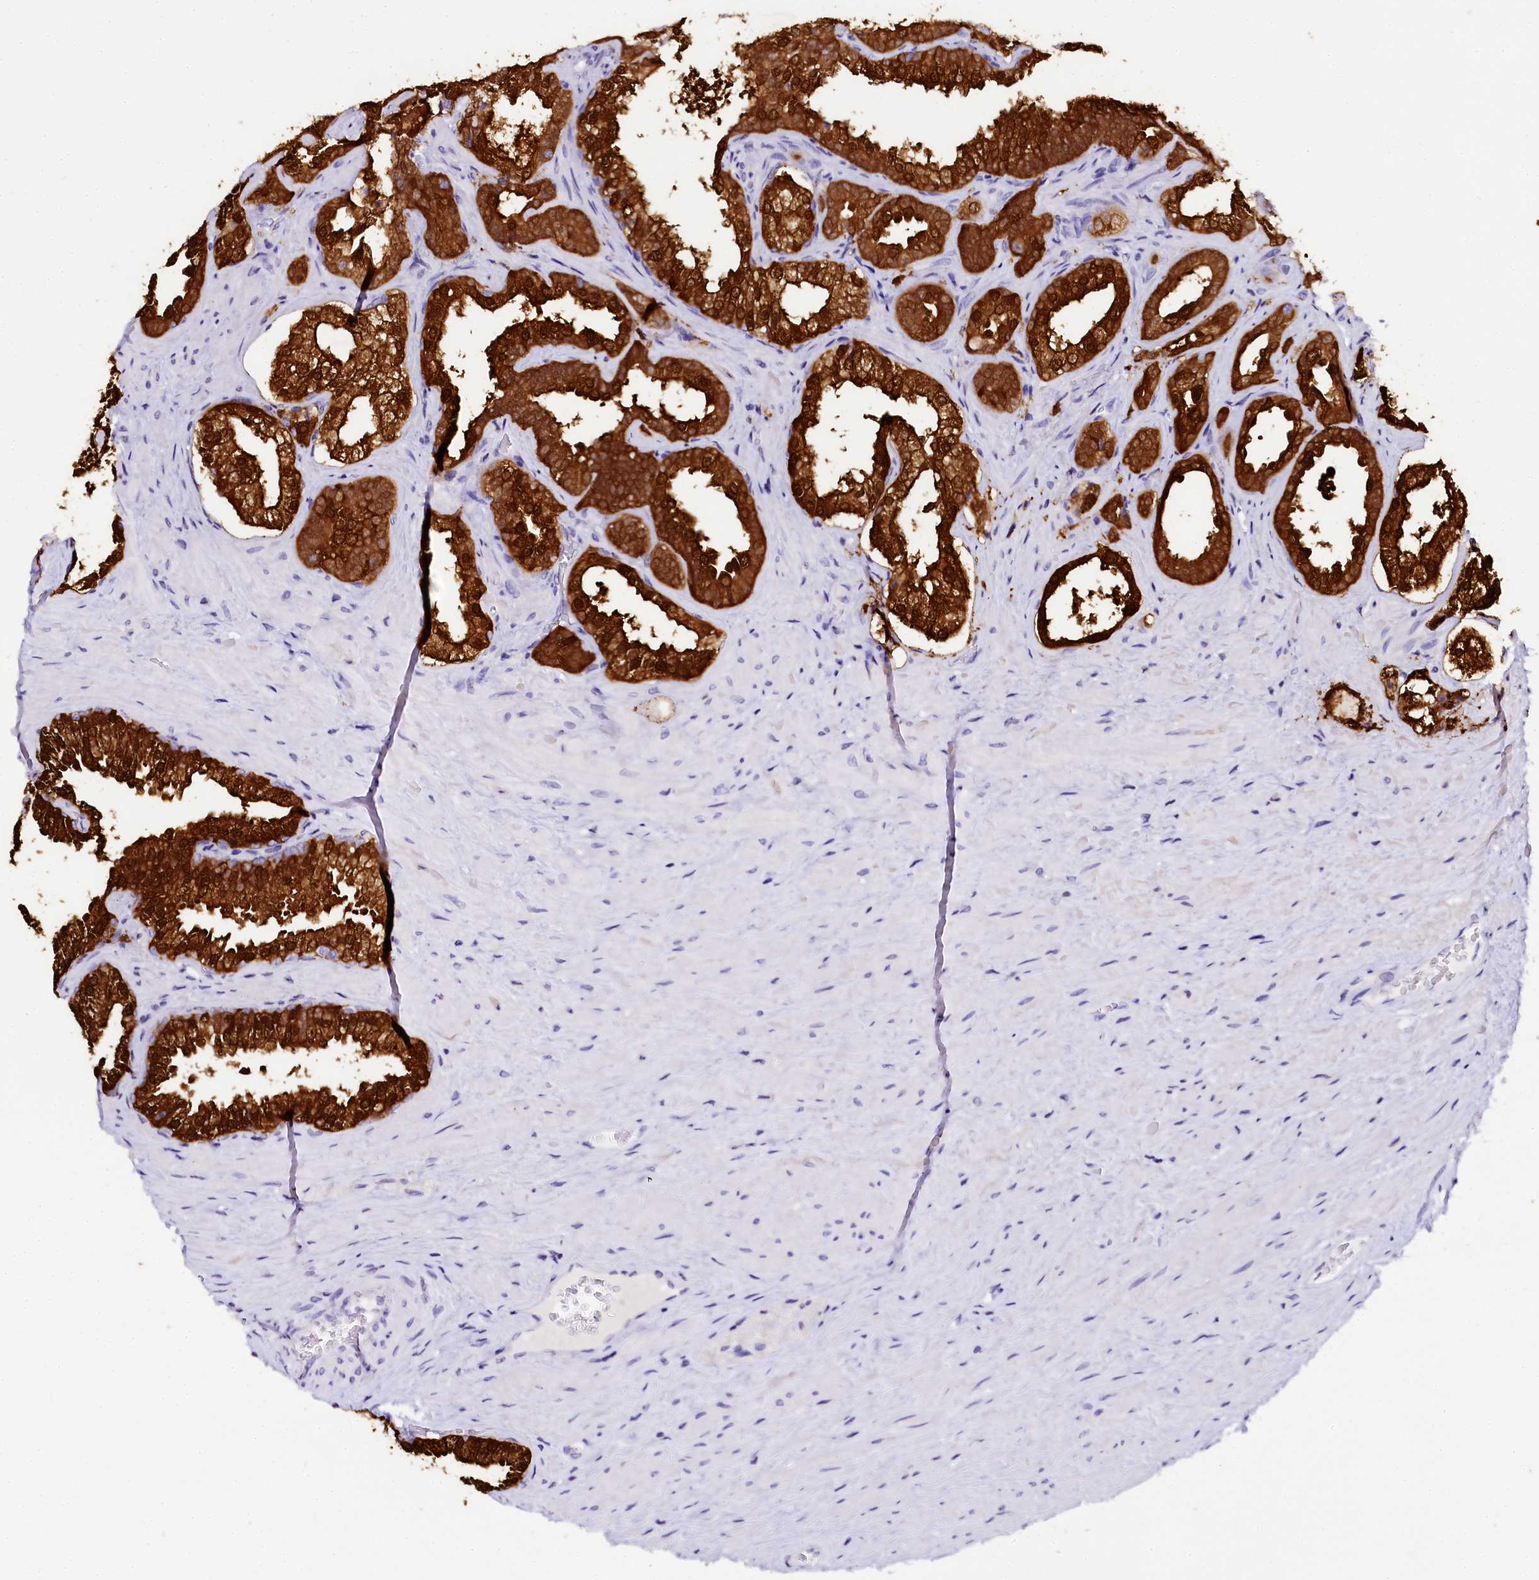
{"staining": {"intensity": "strong", "quantity": ">75%", "location": "cytoplasmic/membranous"}, "tissue": "prostate cancer", "cell_type": "Tumor cells", "image_type": "cancer", "snomed": [{"axis": "morphology", "description": "Adenocarcinoma, High grade"}, {"axis": "topography", "description": "Prostate"}], "caption": "A histopathology image of human prostate cancer (high-grade adenocarcinoma) stained for a protein shows strong cytoplasmic/membranous brown staining in tumor cells.", "gene": "SORD", "patient": {"sex": "male", "age": 64}}